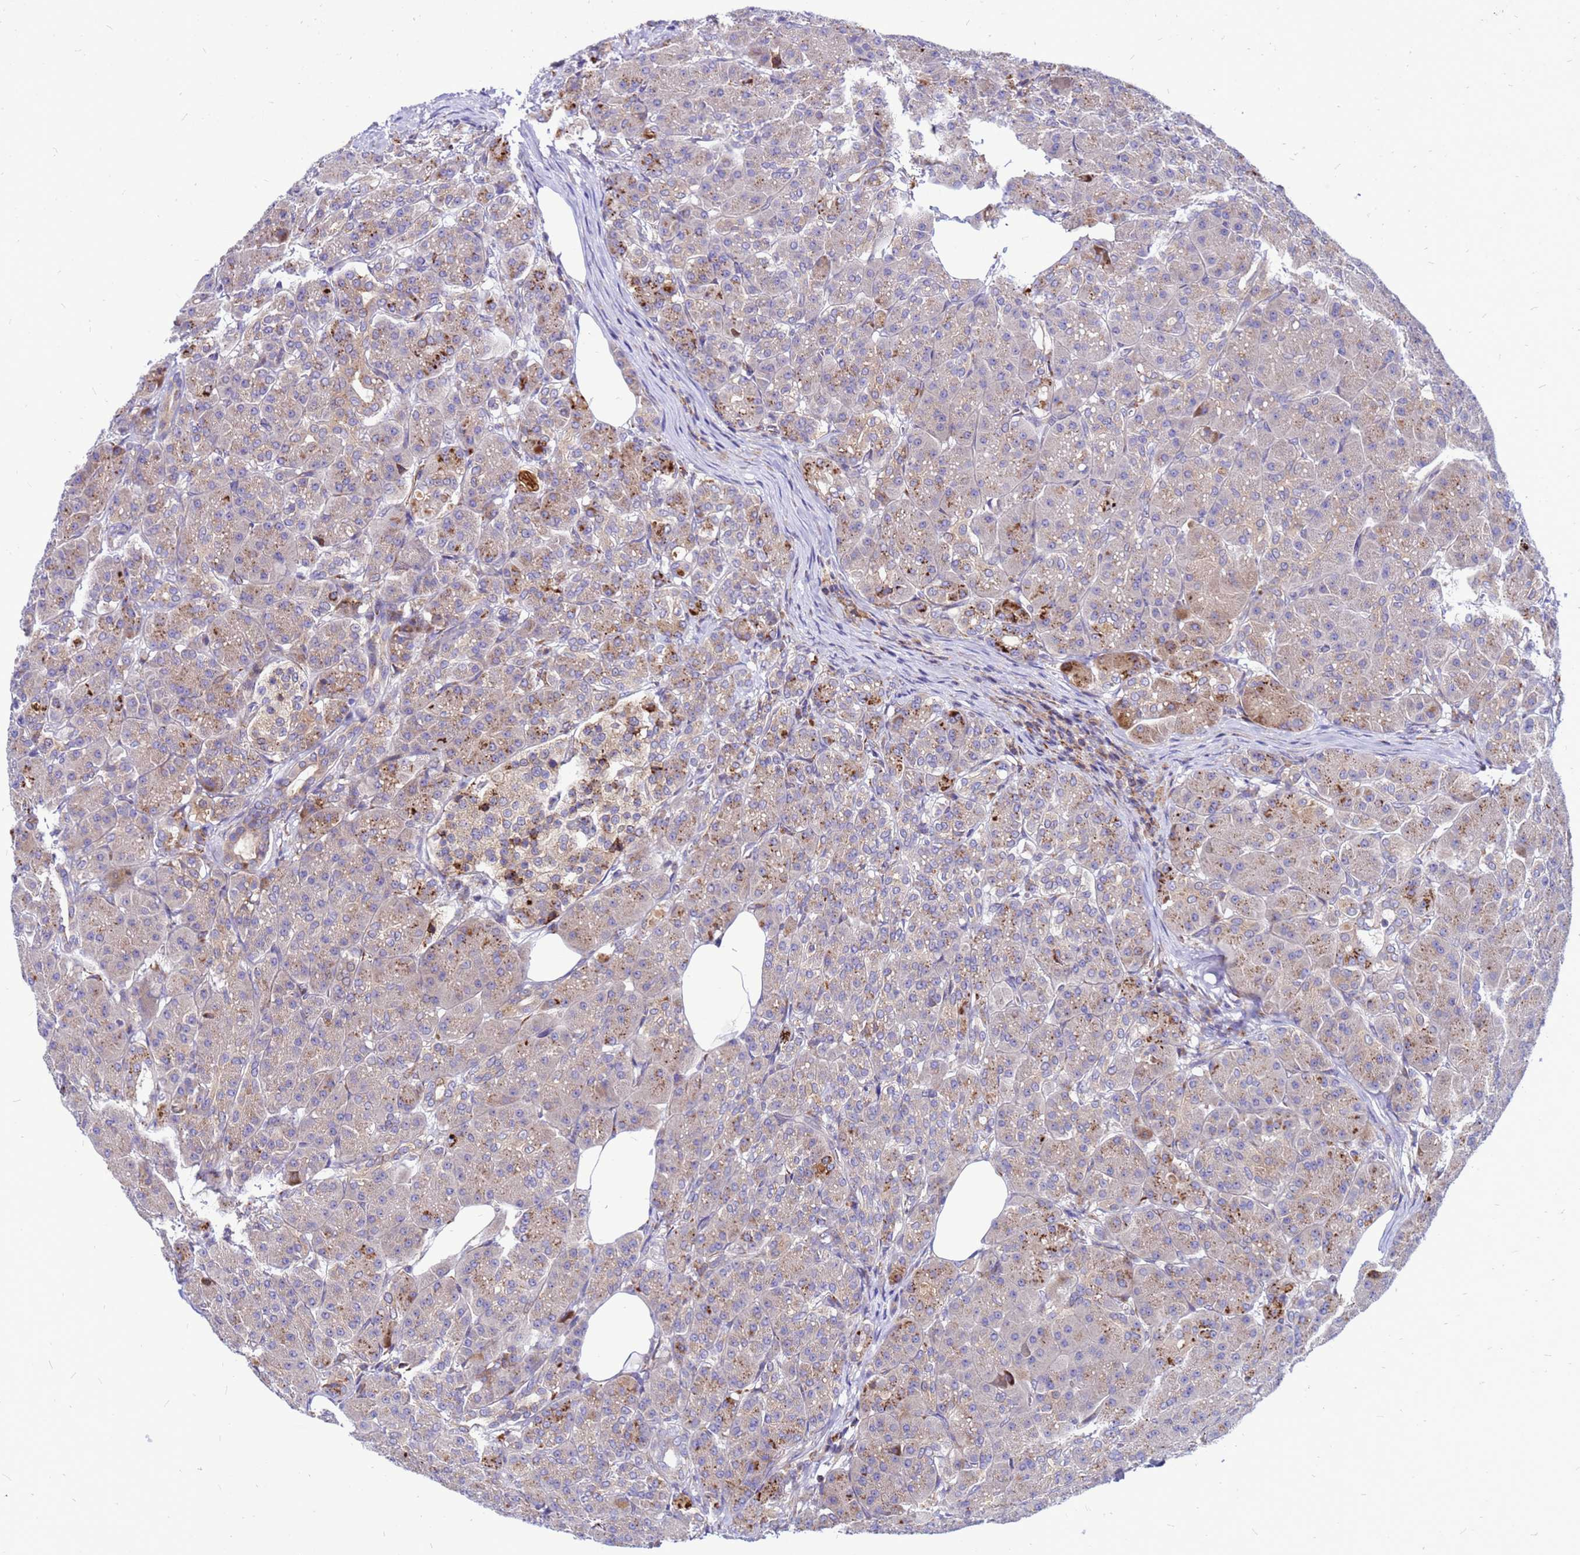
{"staining": {"intensity": "moderate", "quantity": "<25%", "location": "cytoplasmic/membranous"}, "tissue": "pancreas", "cell_type": "Exocrine glandular cells", "image_type": "normal", "snomed": [{"axis": "morphology", "description": "Normal tissue, NOS"}, {"axis": "topography", "description": "Pancreas"}], "caption": "Approximately <25% of exocrine glandular cells in unremarkable human pancreas show moderate cytoplasmic/membranous protein staining as visualized by brown immunohistochemical staining.", "gene": "FHIP1A", "patient": {"sex": "male", "age": 63}}